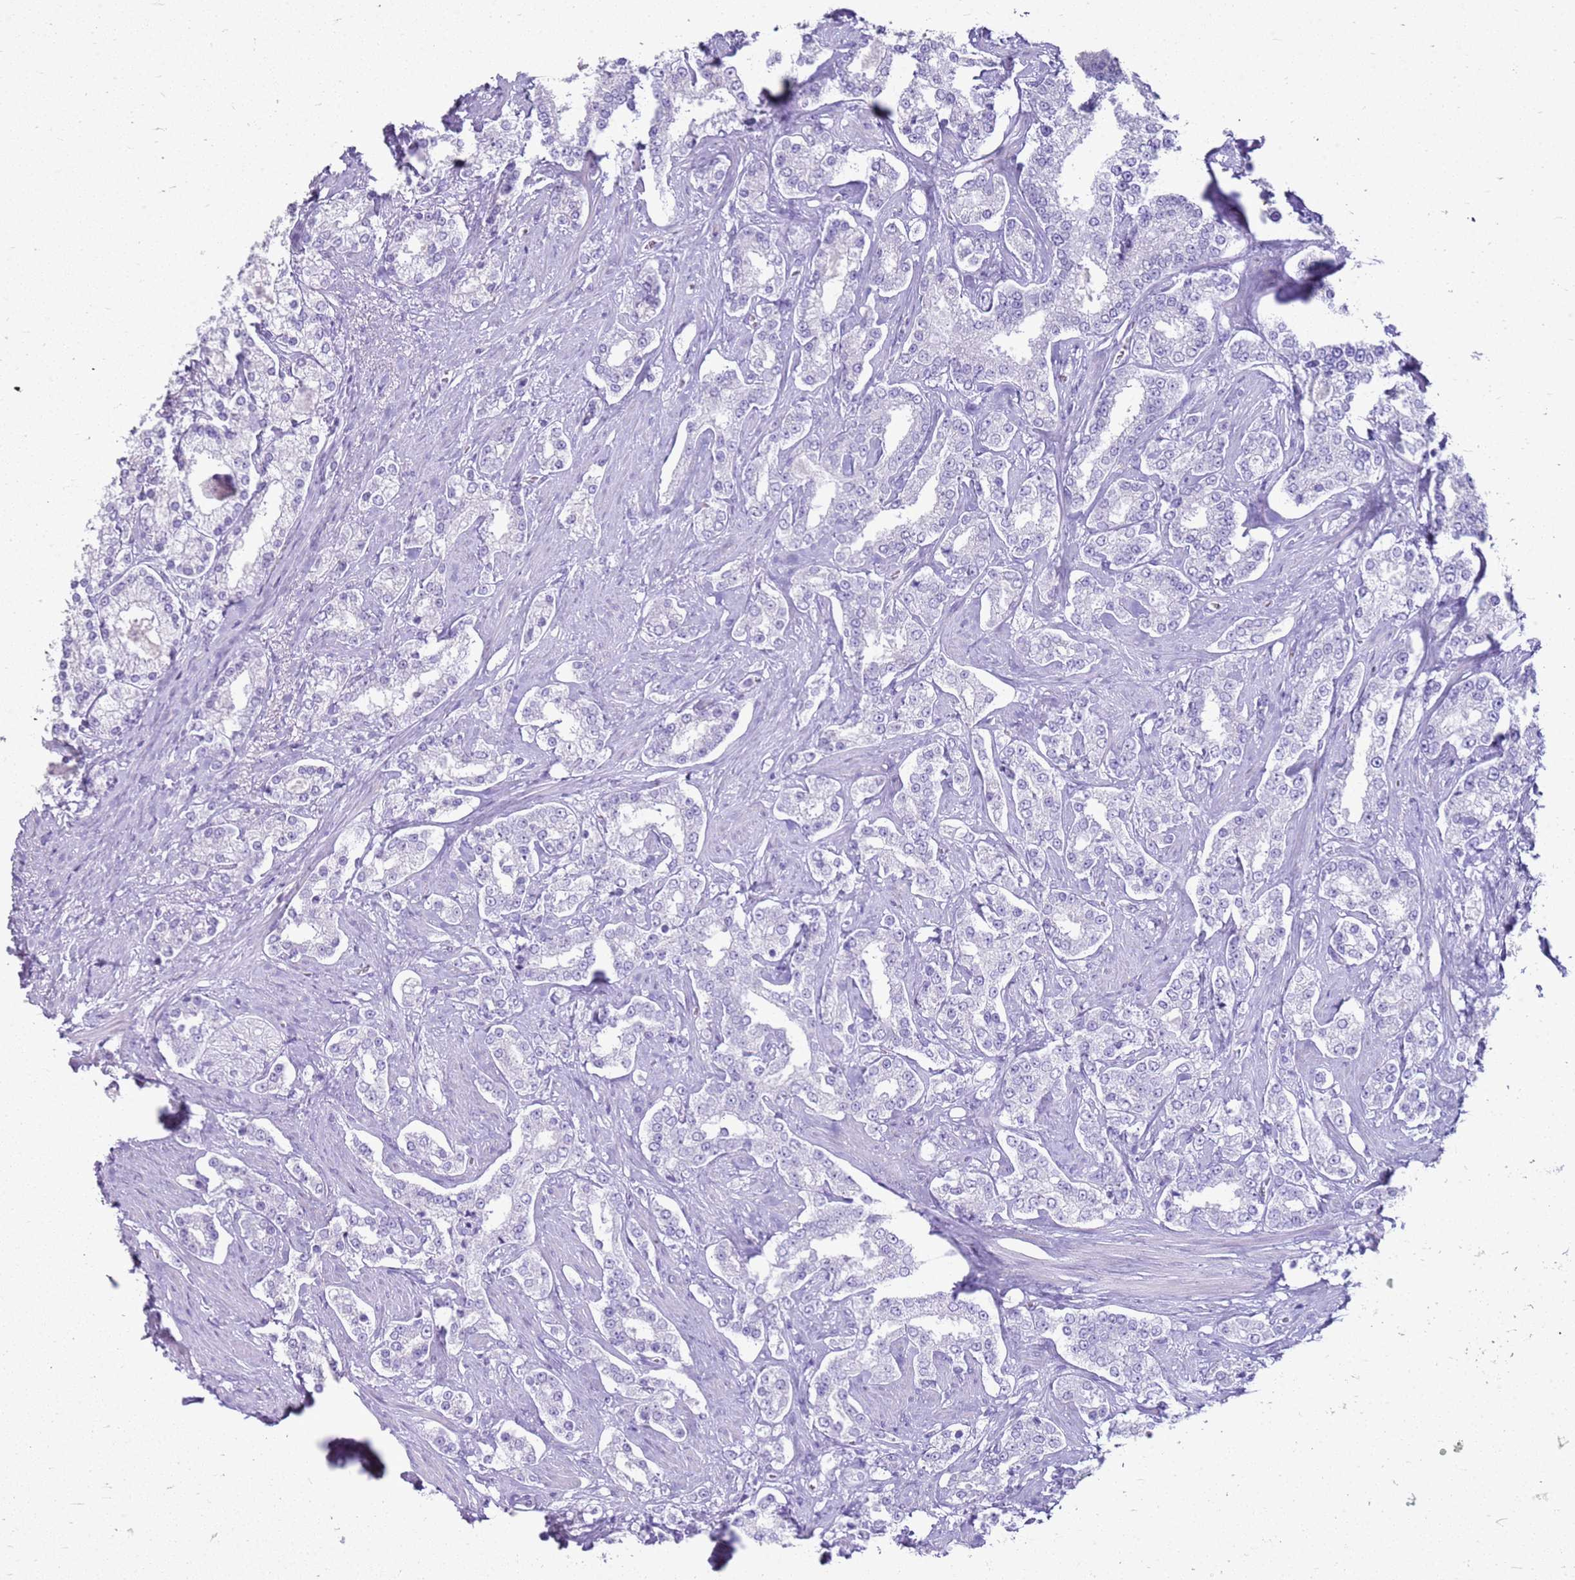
{"staining": {"intensity": "negative", "quantity": "none", "location": "none"}, "tissue": "prostate cancer", "cell_type": "Tumor cells", "image_type": "cancer", "snomed": [{"axis": "morphology", "description": "Normal tissue, NOS"}, {"axis": "morphology", "description": "Adenocarcinoma, High grade"}, {"axis": "topography", "description": "Prostate"}], "caption": "Photomicrograph shows no significant protein expression in tumor cells of prostate cancer. (DAB (3,3'-diaminobenzidine) immunohistochemistry (IHC) with hematoxylin counter stain).", "gene": "CA8", "patient": {"sex": "male", "age": 83}}